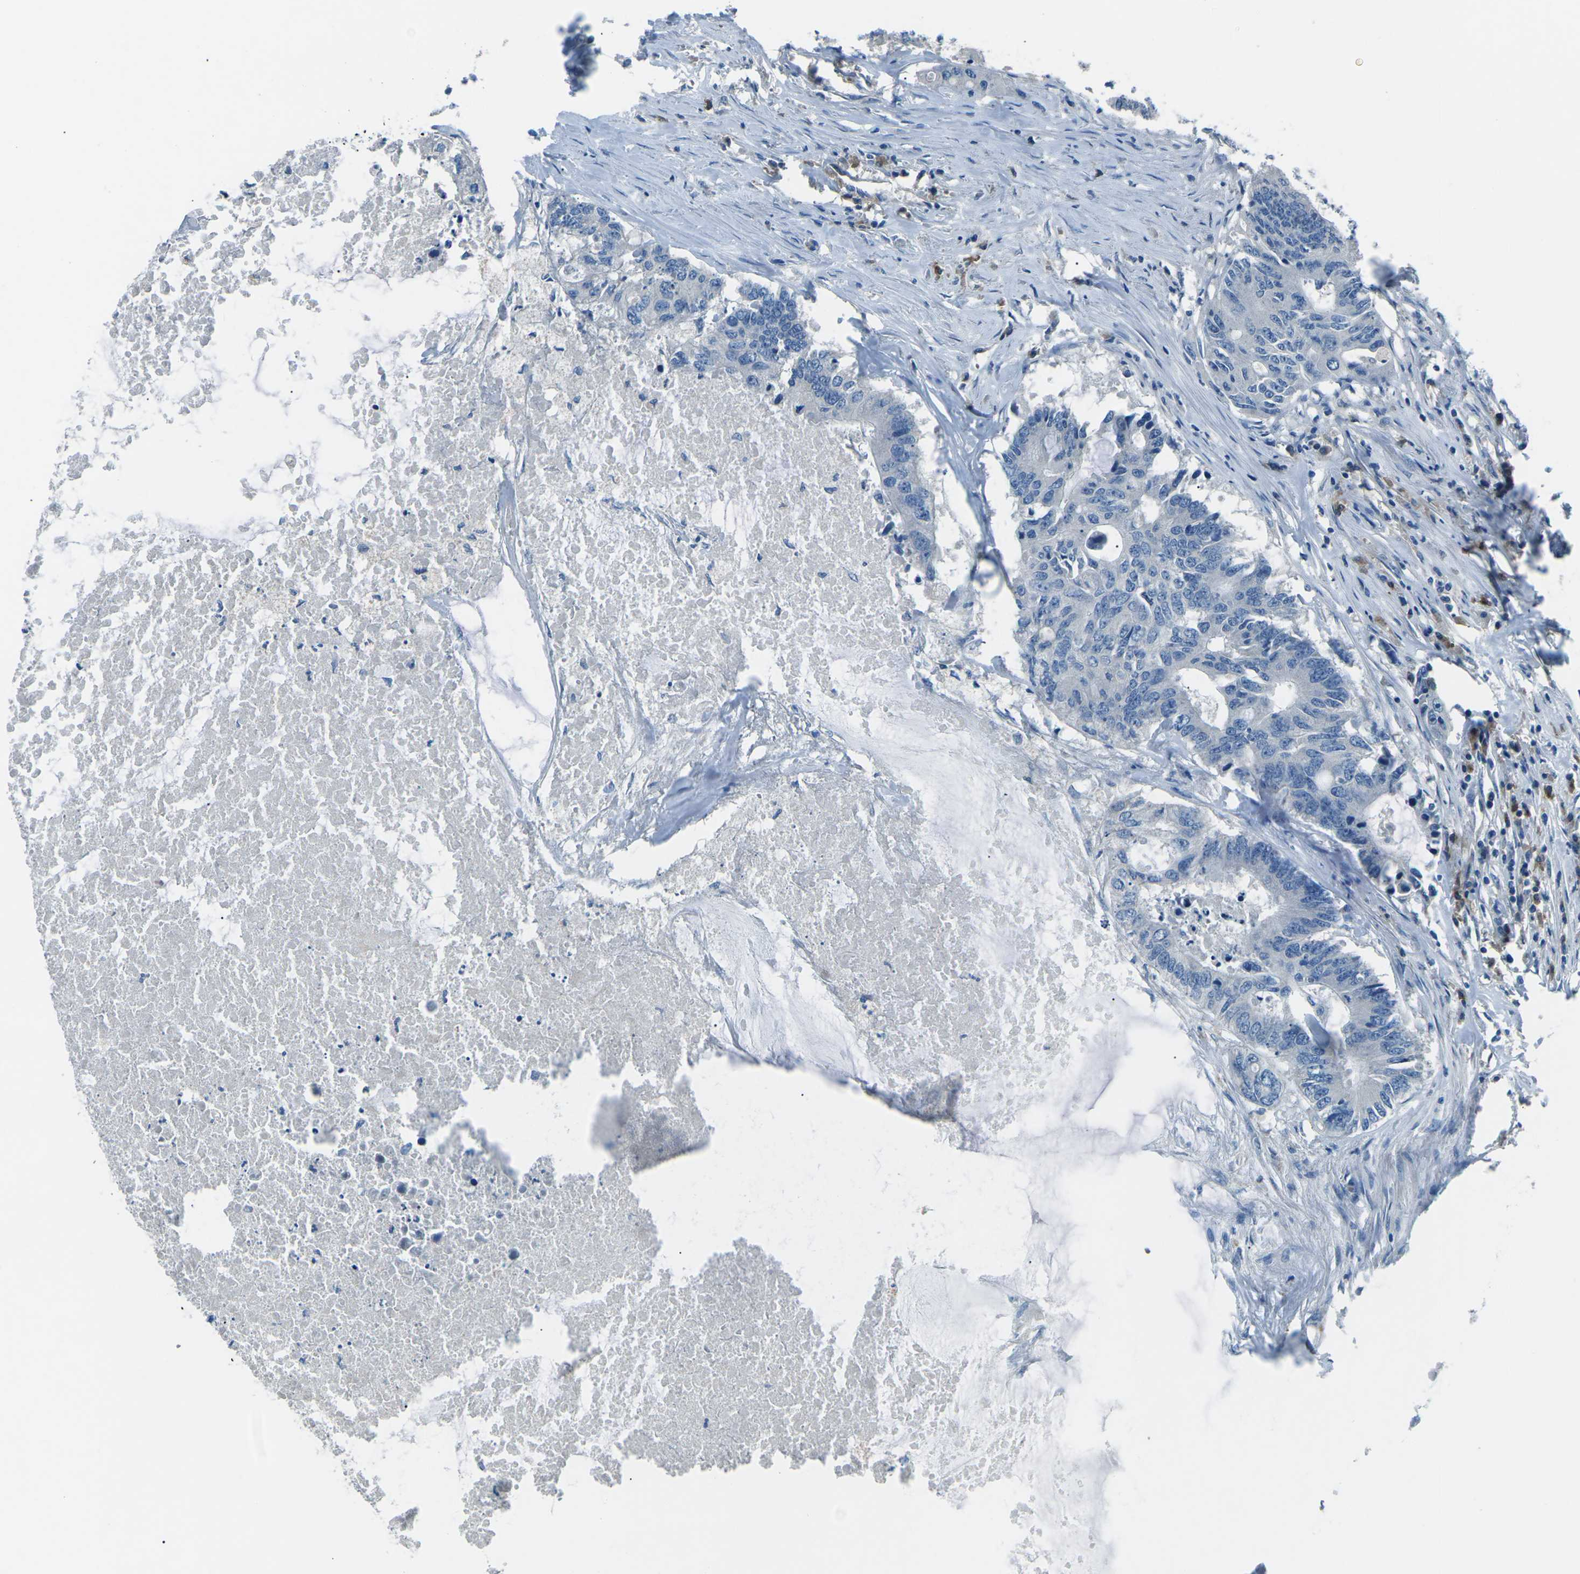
{"staining": {"intensity": "negative", "quantity": "none", "location": "none"}, "tissue": "colorectal cancer", "cell_type": "Tumor cells", "image_type": "cancer", "snomed": [{"axis": "morphology", "description": "Adenocarcinoma, NOS"}, {"axis": "topography", "description": "Colon"}], "caption": "An IHC micrograph of colorectal adenocarcinoma is shown. There is no staining in tumor cells of colorectal adenocarcinoma.", "gene": "CD1D", "patient": {"sex": "male", "age": 71}}